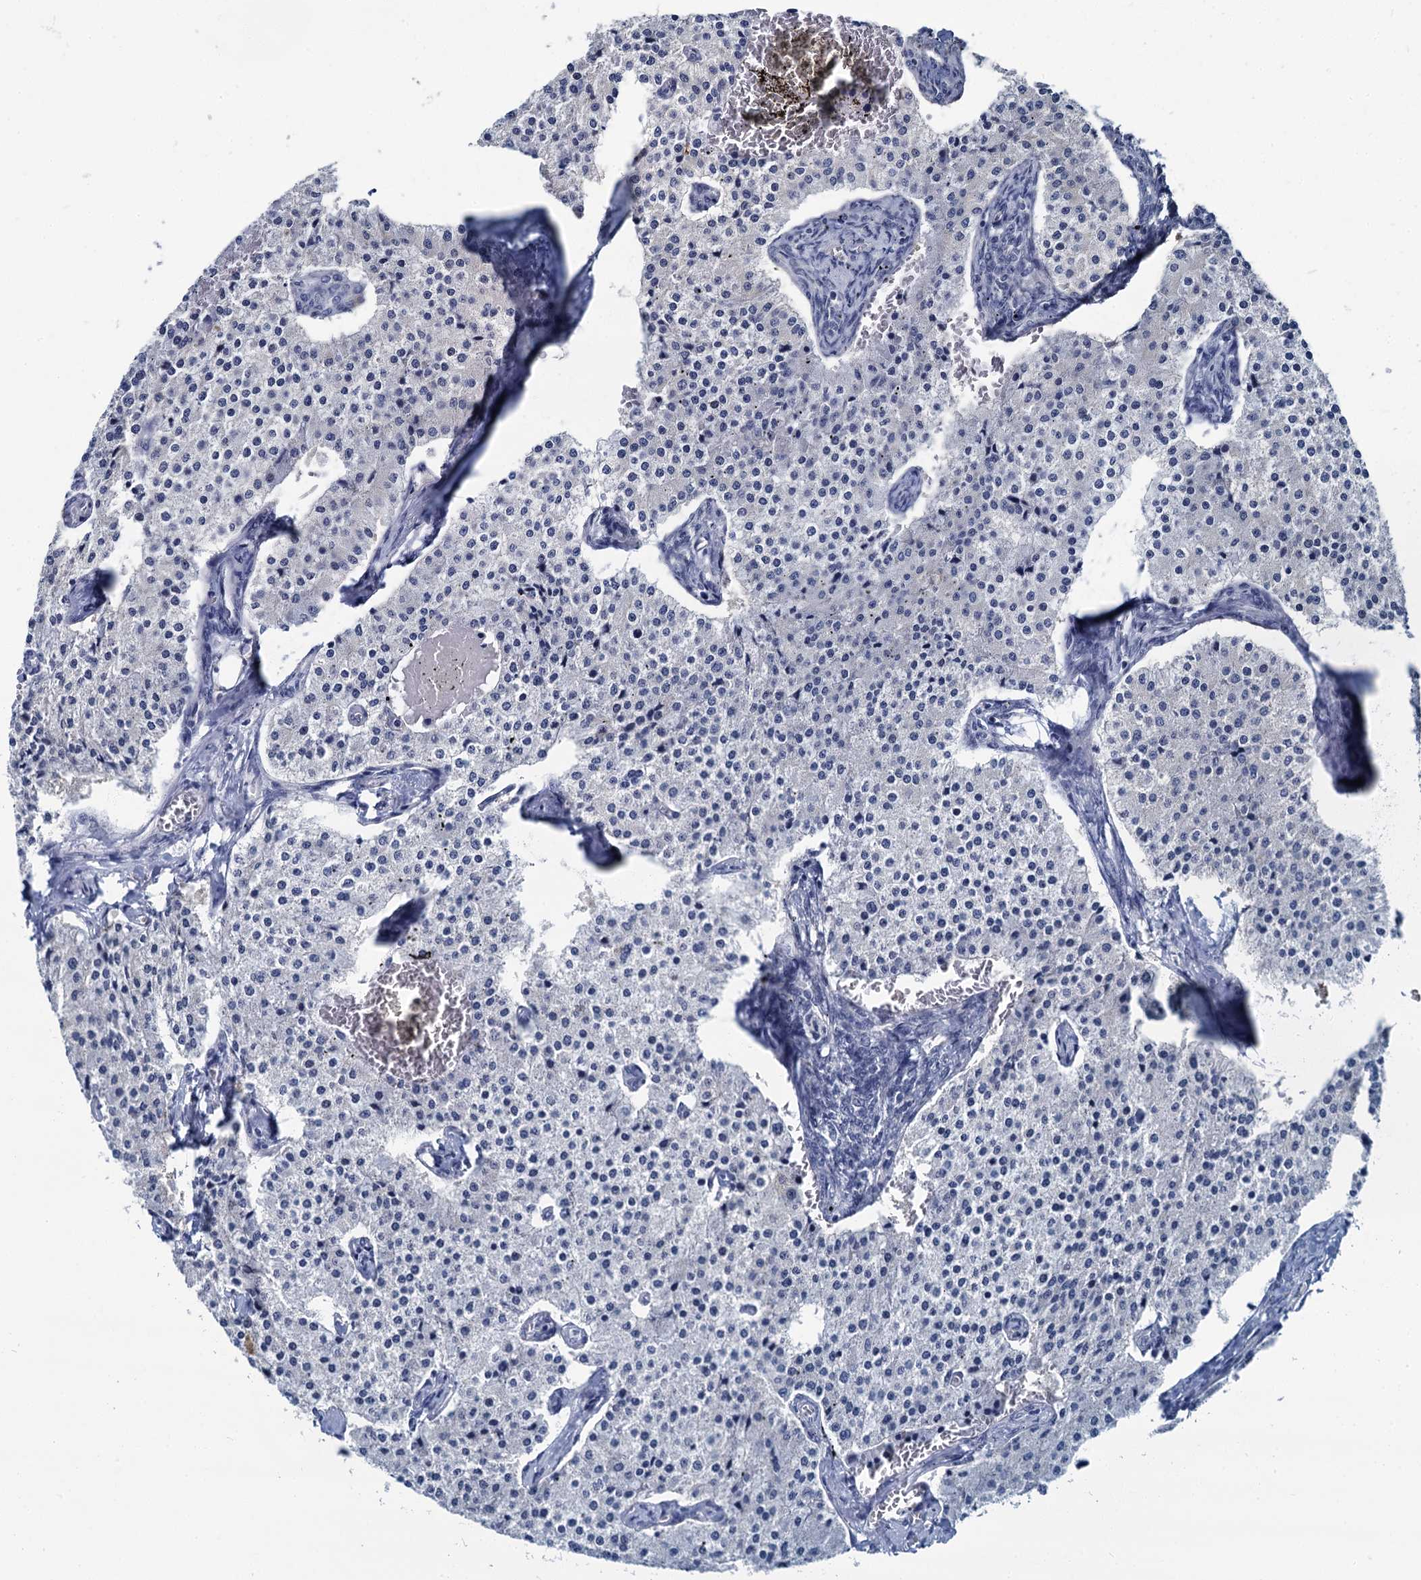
{"staining": {"intensity": "negative", "quantity": "none", "location": "none"}, "tissue": "carcinoid", "cell_type": "Tumor cells", "image_type": "cancer", "snomed": [{"axis": "morphology", "description": "Carcinoid, malignant, NOS"}, {"axis": "topography", "description": "Colon"}], "caption": "Carcinoid was stained to show a protein in brown. There is no significant positivity in tumor cells. (Stains: DAB (3,3'-diaminobenzidine) IHC with hematoxylin counter stain, Microscopy: brightfield microscopy at high magnification).", "gene": "MIOX", "patient": {"sex": "female", "age": 52}}